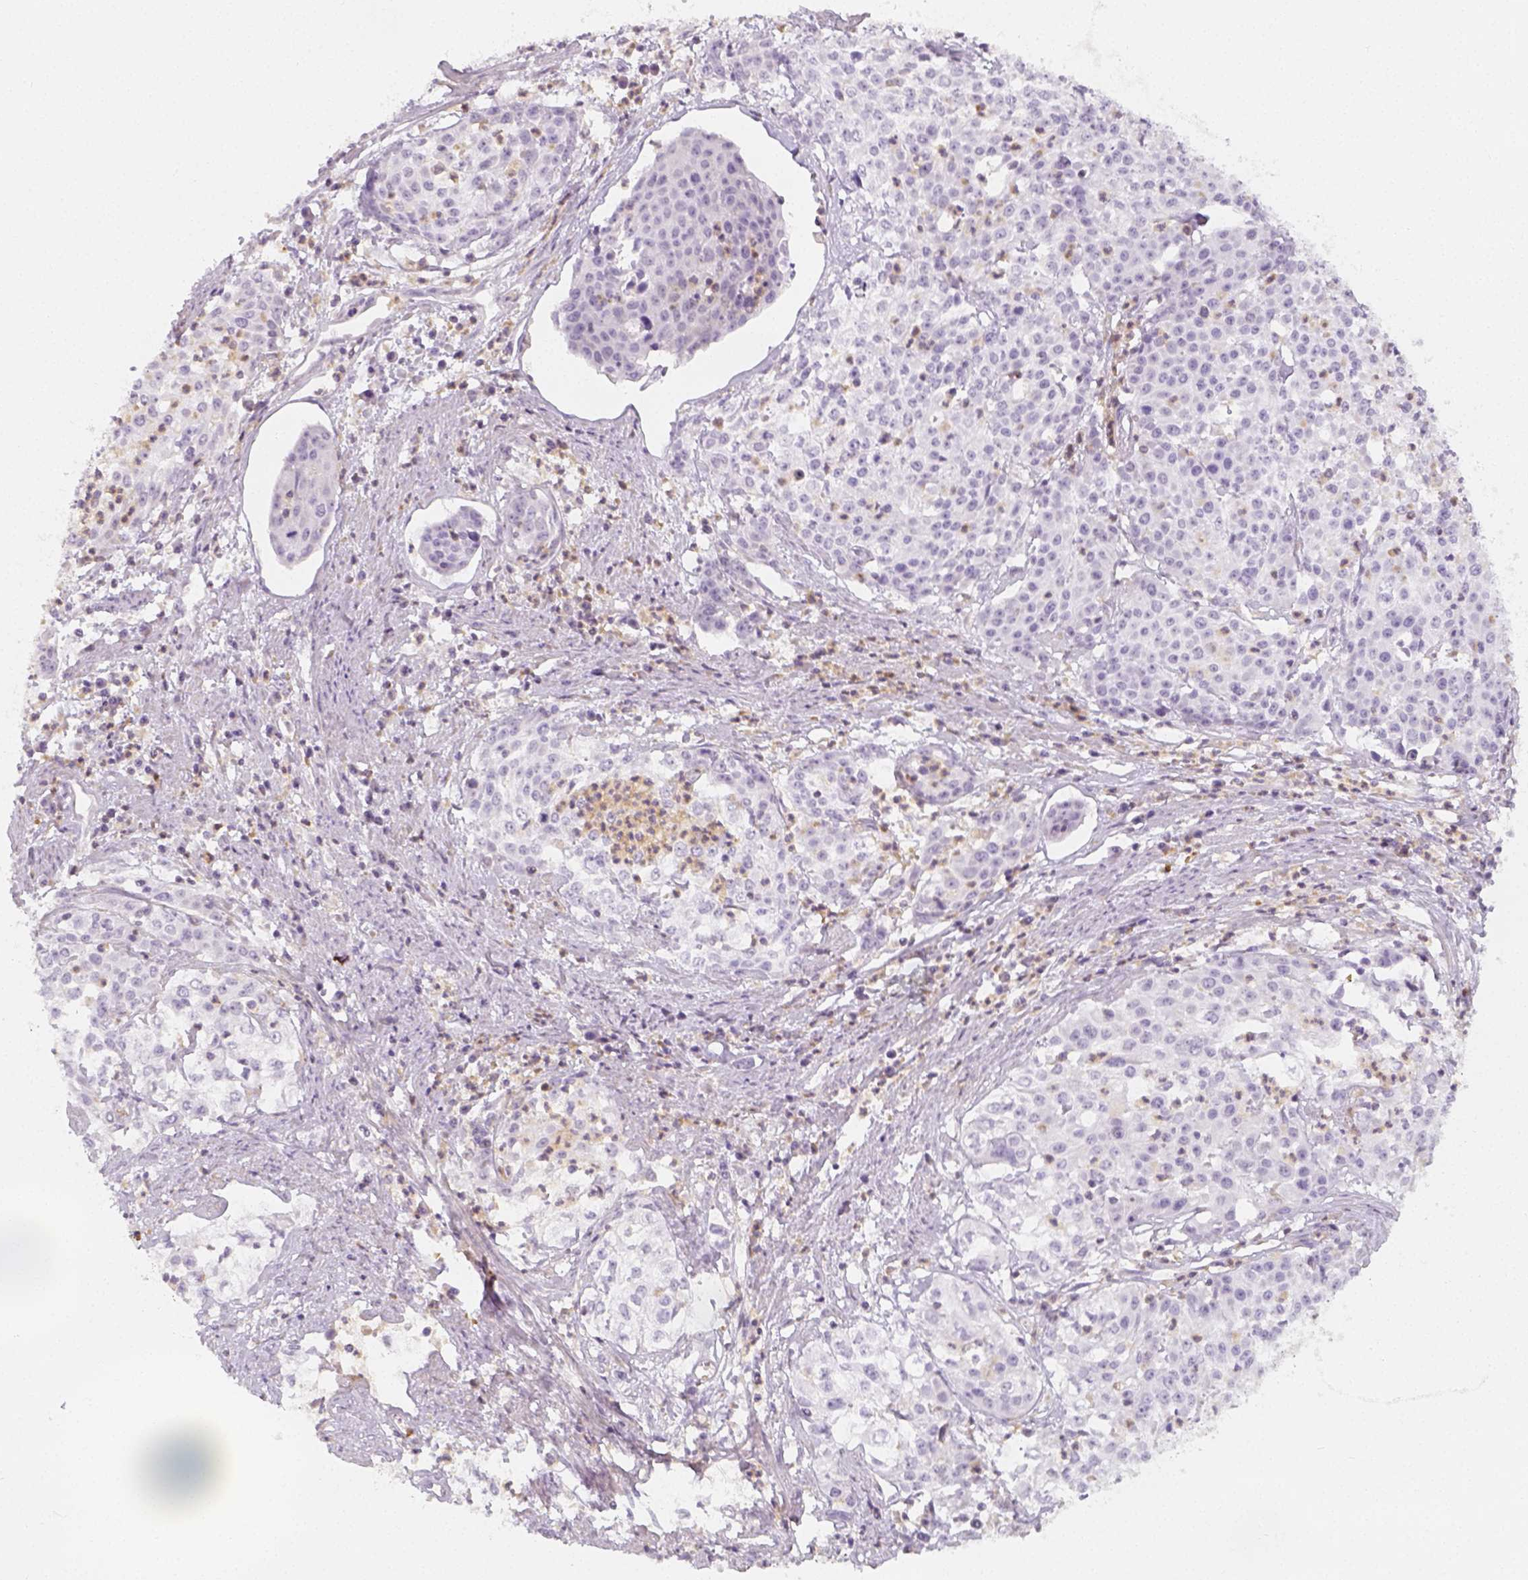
{"staining": {"intensity": "negative", "quantity": "none", "location": "none"}, "tissue": "cervical cancer", "cell_type": "Tumor cells", "image_type": "cancer", "snomed": [{"axis": "morphology", "description": "Squamous cell carcinoma, NOS"}, {"axis": "topography", "description": "Cervix"}], "caption": "This is an immunohistochemistry (IHC) image of human cervical cancer. There is no expression in tumor cells.", "gene": "PTPRJ", "patient": {"sex": "female", "age": 39}}